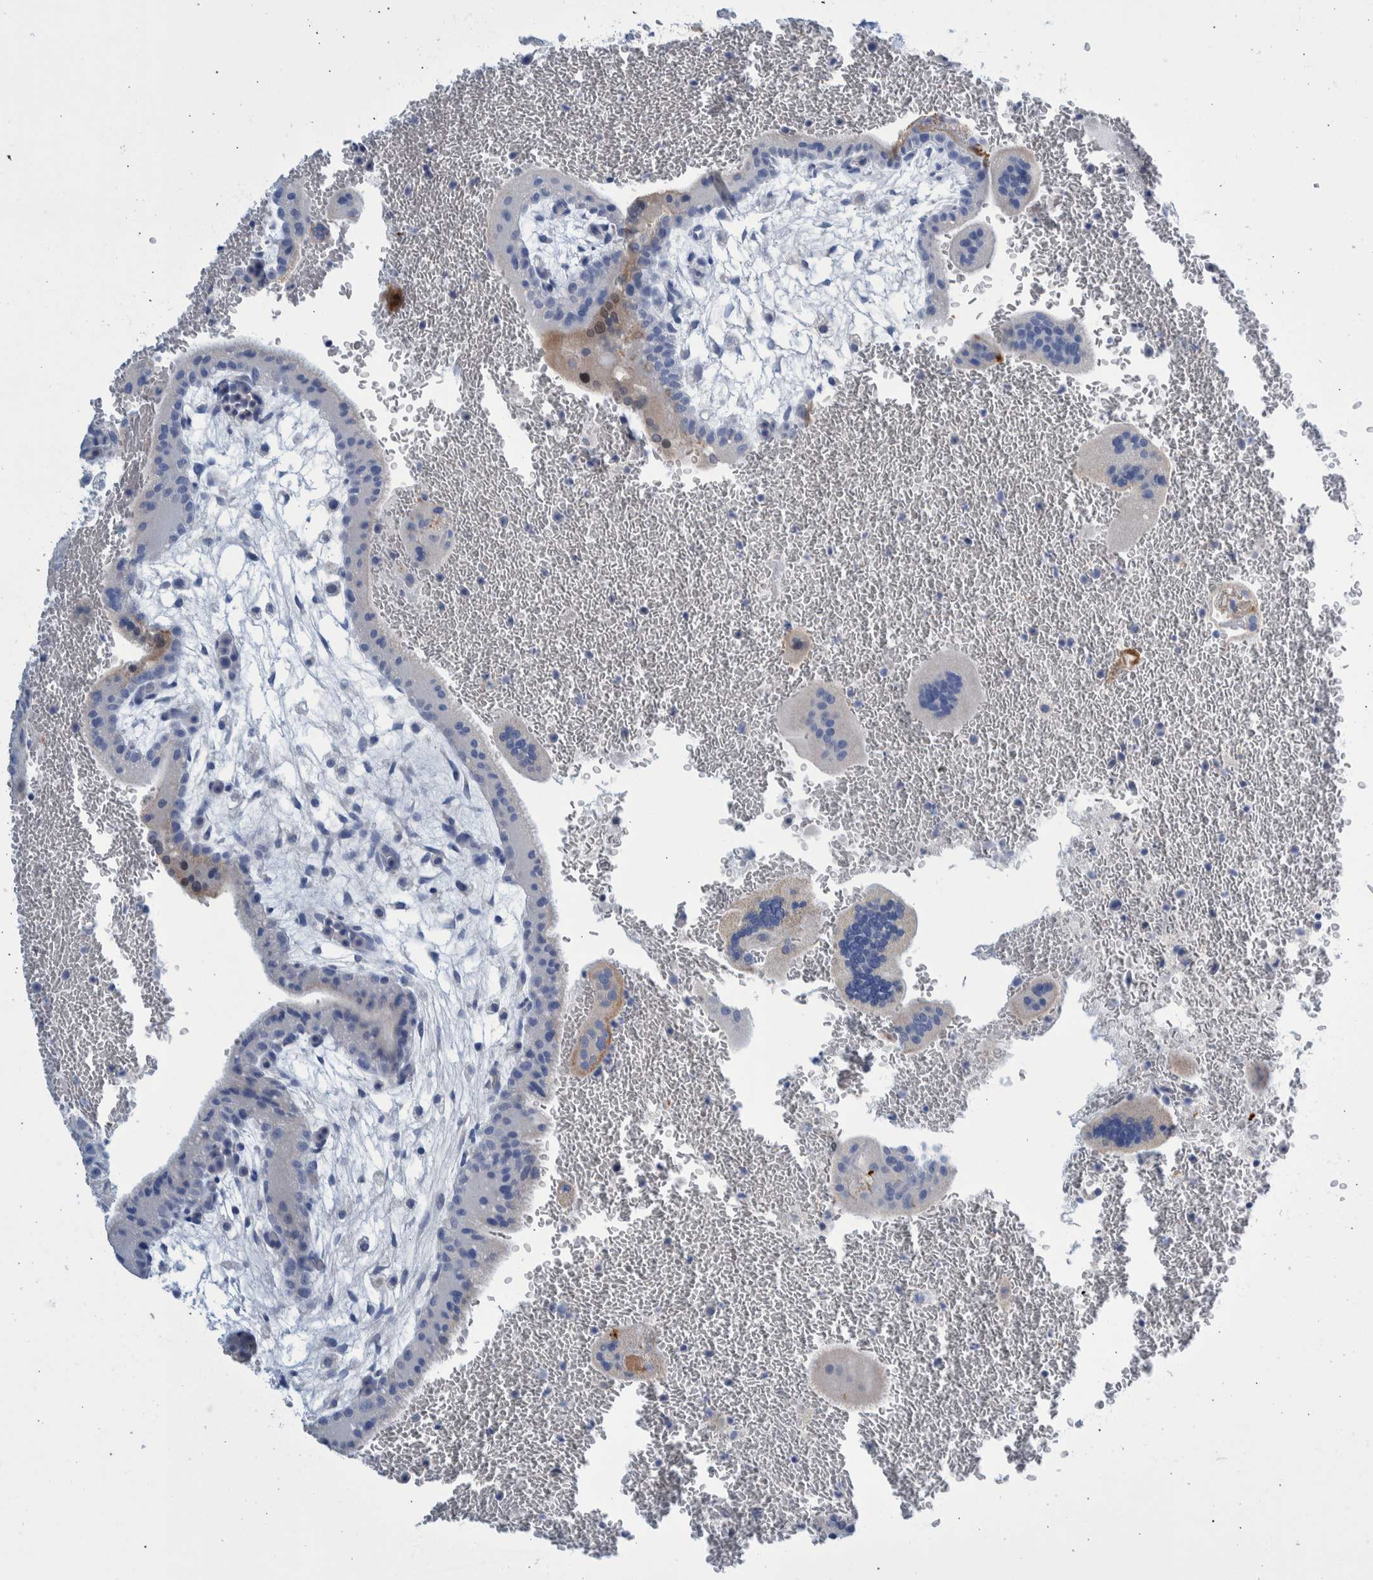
{"staining": {"intensity": "negative", "quantity": "none", "location": "none"}, "tissue": "placenta", "cell_type": "Decidual cells", "image_type": "normal", "snomed": [{"axis": "morphology", "description": "Normal tissue, NOS"}, {"axis": "topography", "description": "Placenta"}], "caption": "Normal placenta was stained to show a protein in brown. There is no significant expression in decidual cells. The staining is performed using DAB brown chromogen with nuclei counter-stained in using hematoxylin.", "gene": "SLC34A3", "patient": {"sex": "female", "age": 35}}